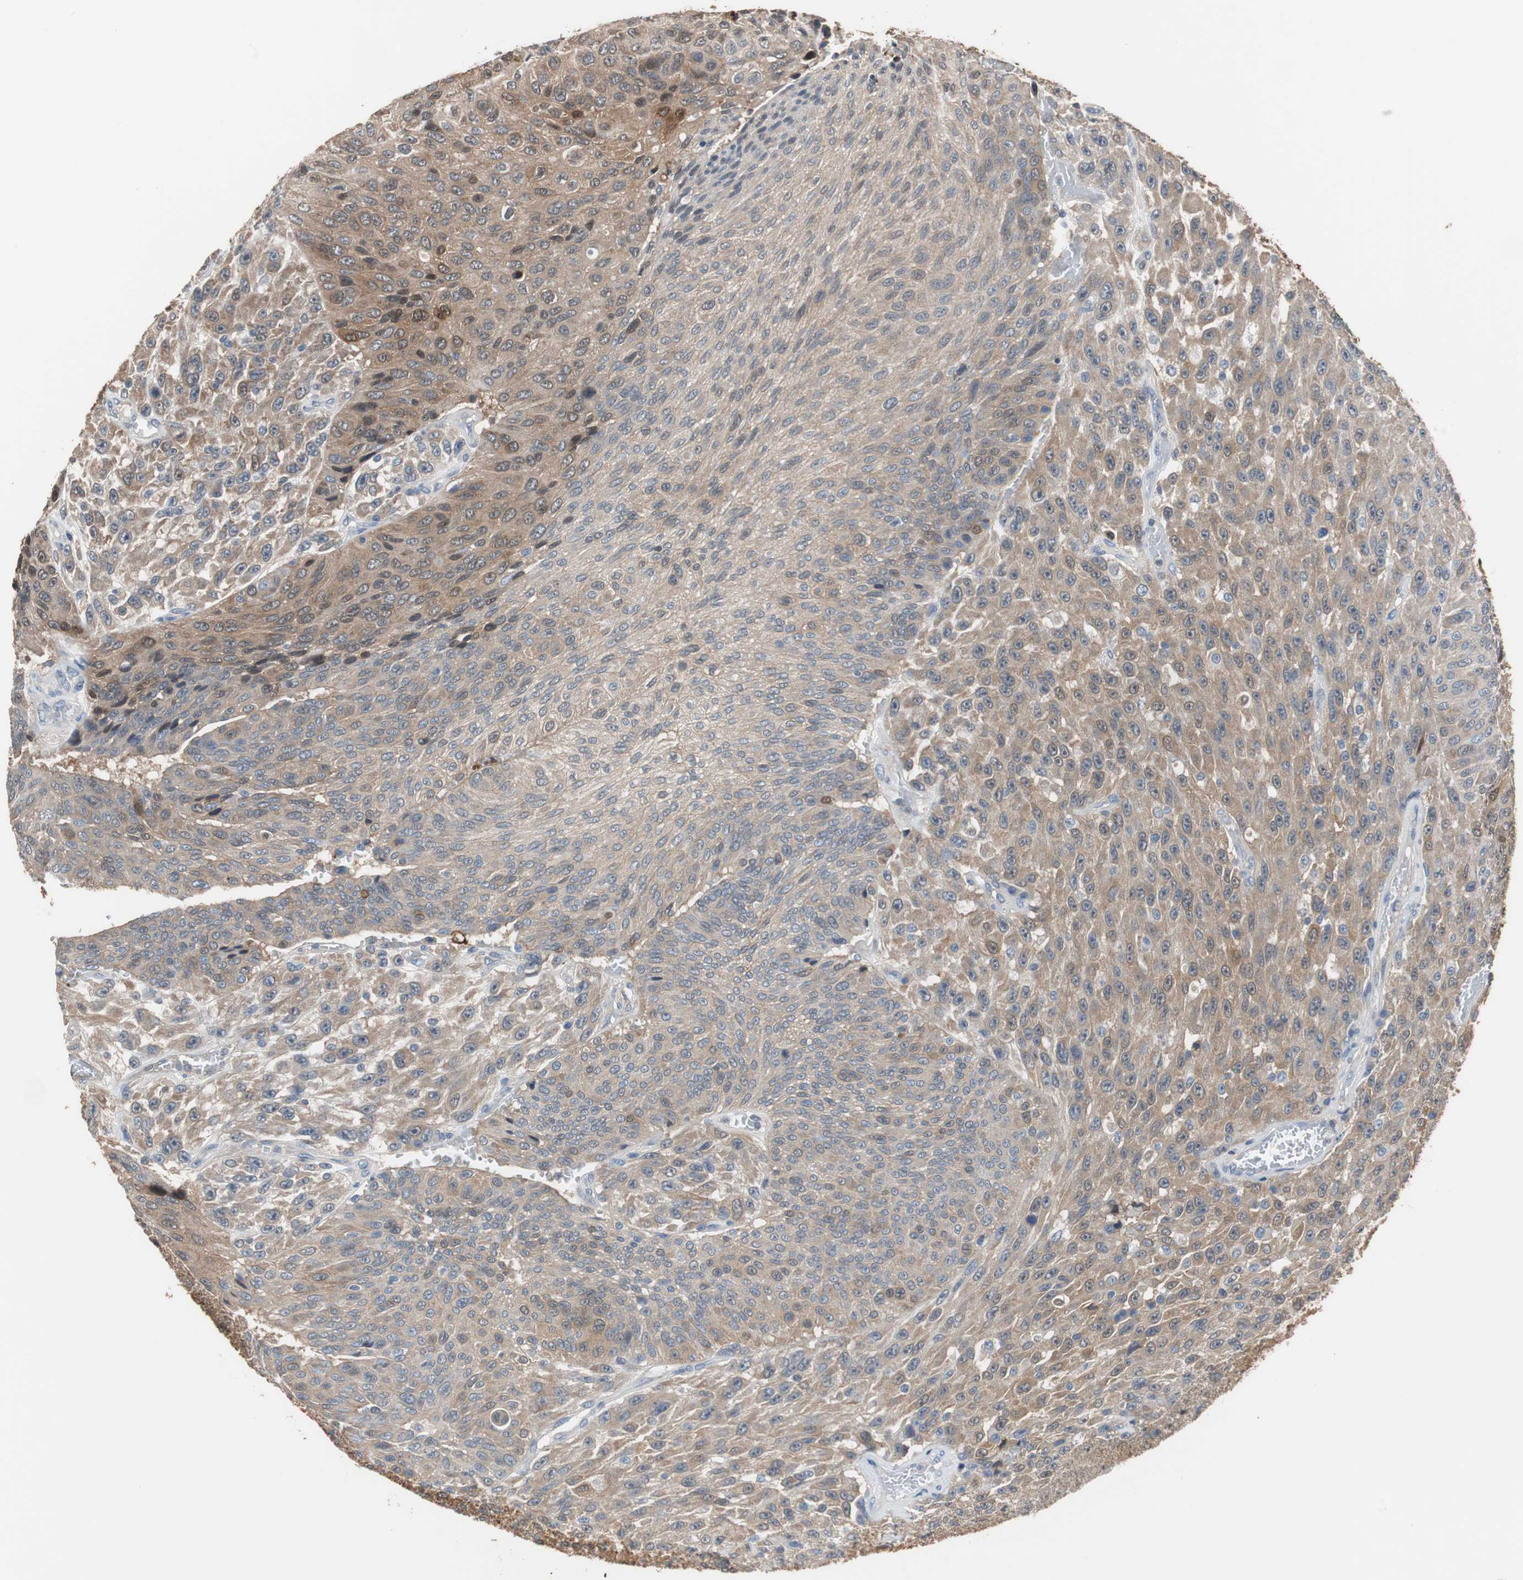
{"staining": {"intensity": "weak", "quantity": "25%-75%", "location": "cytoplasmic/membranous"}, "tissue": "urothelial cancer", "cell_type": "Tumor cells", "image_type": "cancer", "snomed": [{"axis": "morphology", "description": "Urothelial carcinoma, High grade"}, {"axis": "topography", "description": "Urinary bladder"}], "caption": "Immunohistochemical staining of urothelial cancer exhibits weak cytoplasmic/membranous protein expression in approximately 25%-75% of tumor cells.", "gene": "ANXA4", "patient": {"sex": "male", "age": 66}}